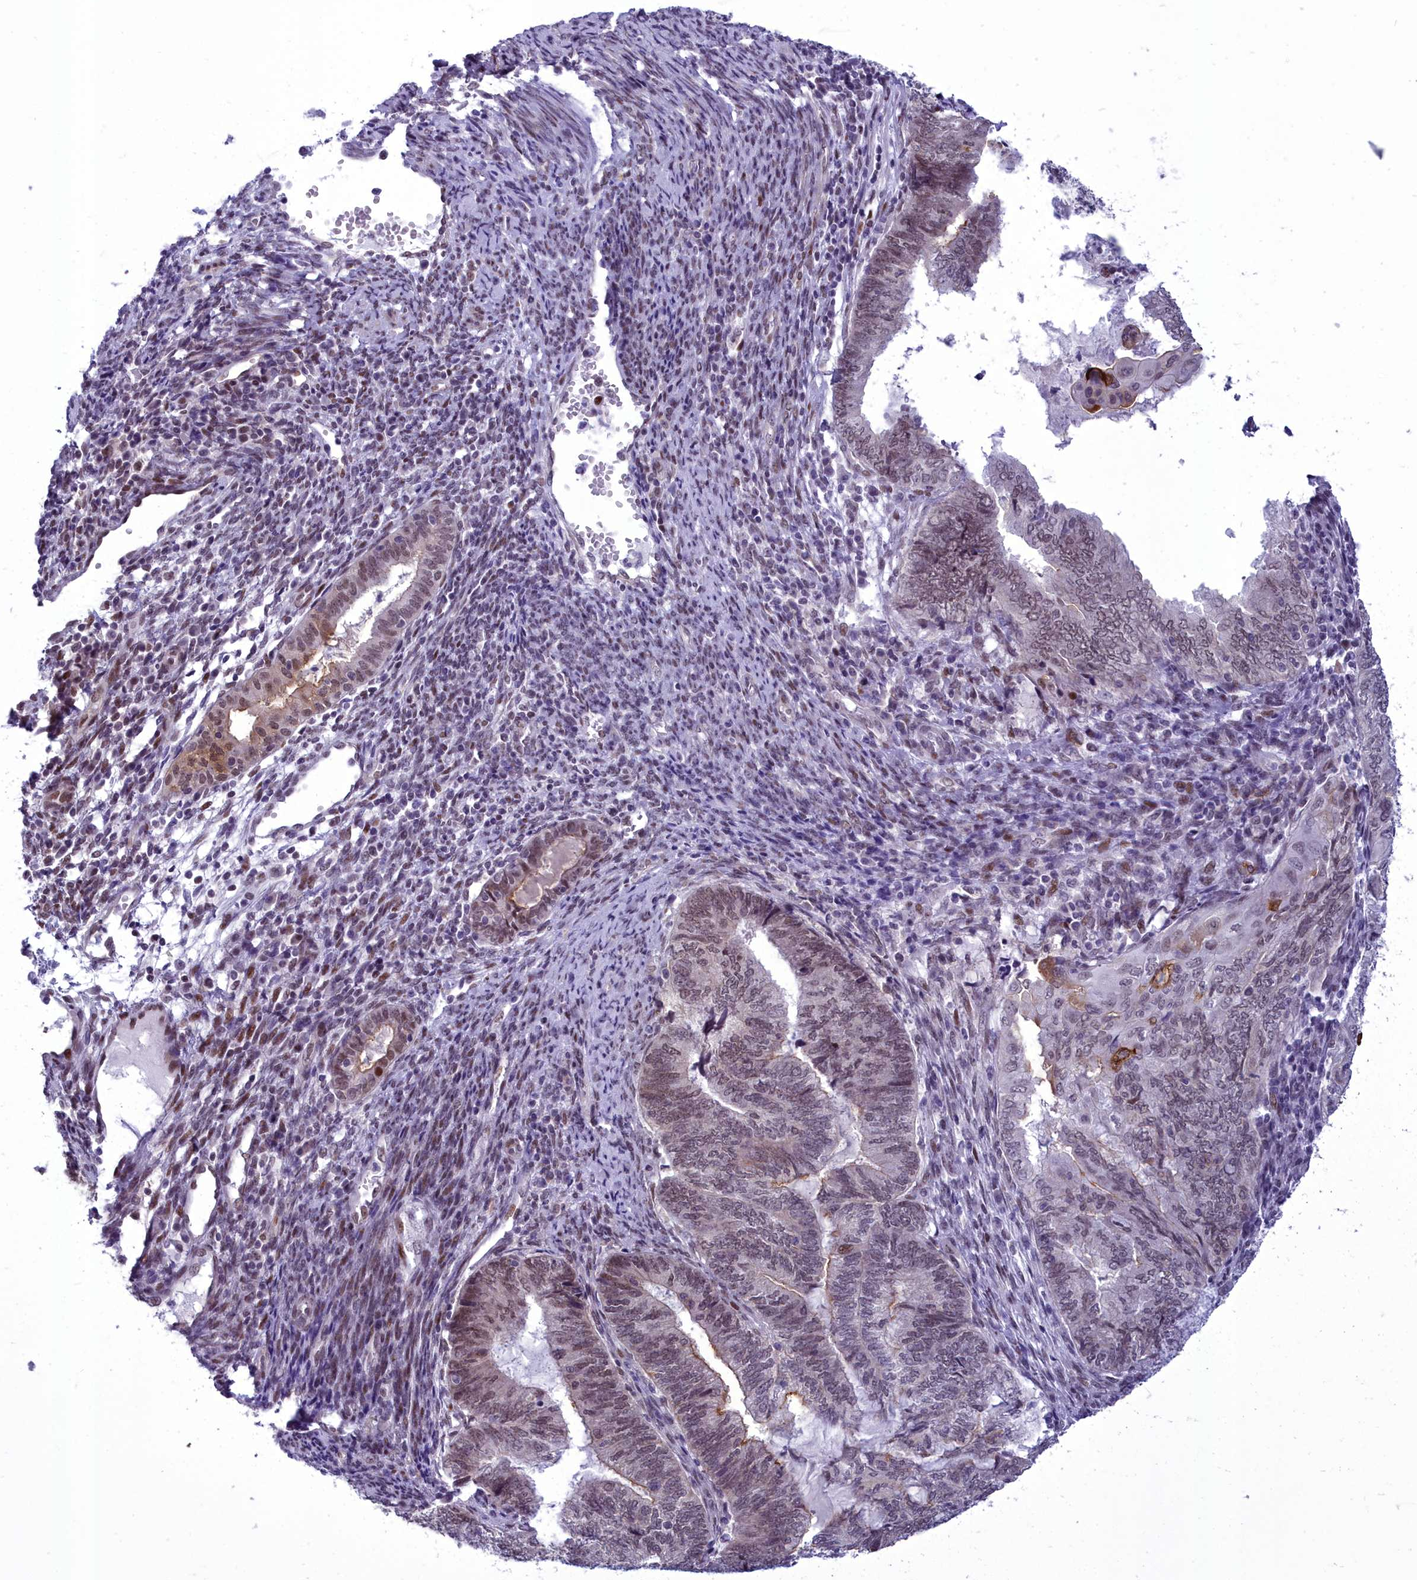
{"staining": {"intensity": "weak", "quantity": ">75%", "location": "nuclear"}, "tissue": "endometrial cancer", "cell_type": "Tumor cells", "image_type": "cancer", "snomed": [{"axis": "morphology", "description": "Adenocarcinoma, NOS"}, {"axis": "topography", "description": "Uterus"}, {"axis": "topography", "description": "Endometrium"}], "caption": "Tumor cells reveal weak nuclear expression in about >75% of cells in adenocarcinoma (endometrial).", "gene": "CEACAM19", "patient": {"sex": "female", "age": 70}}